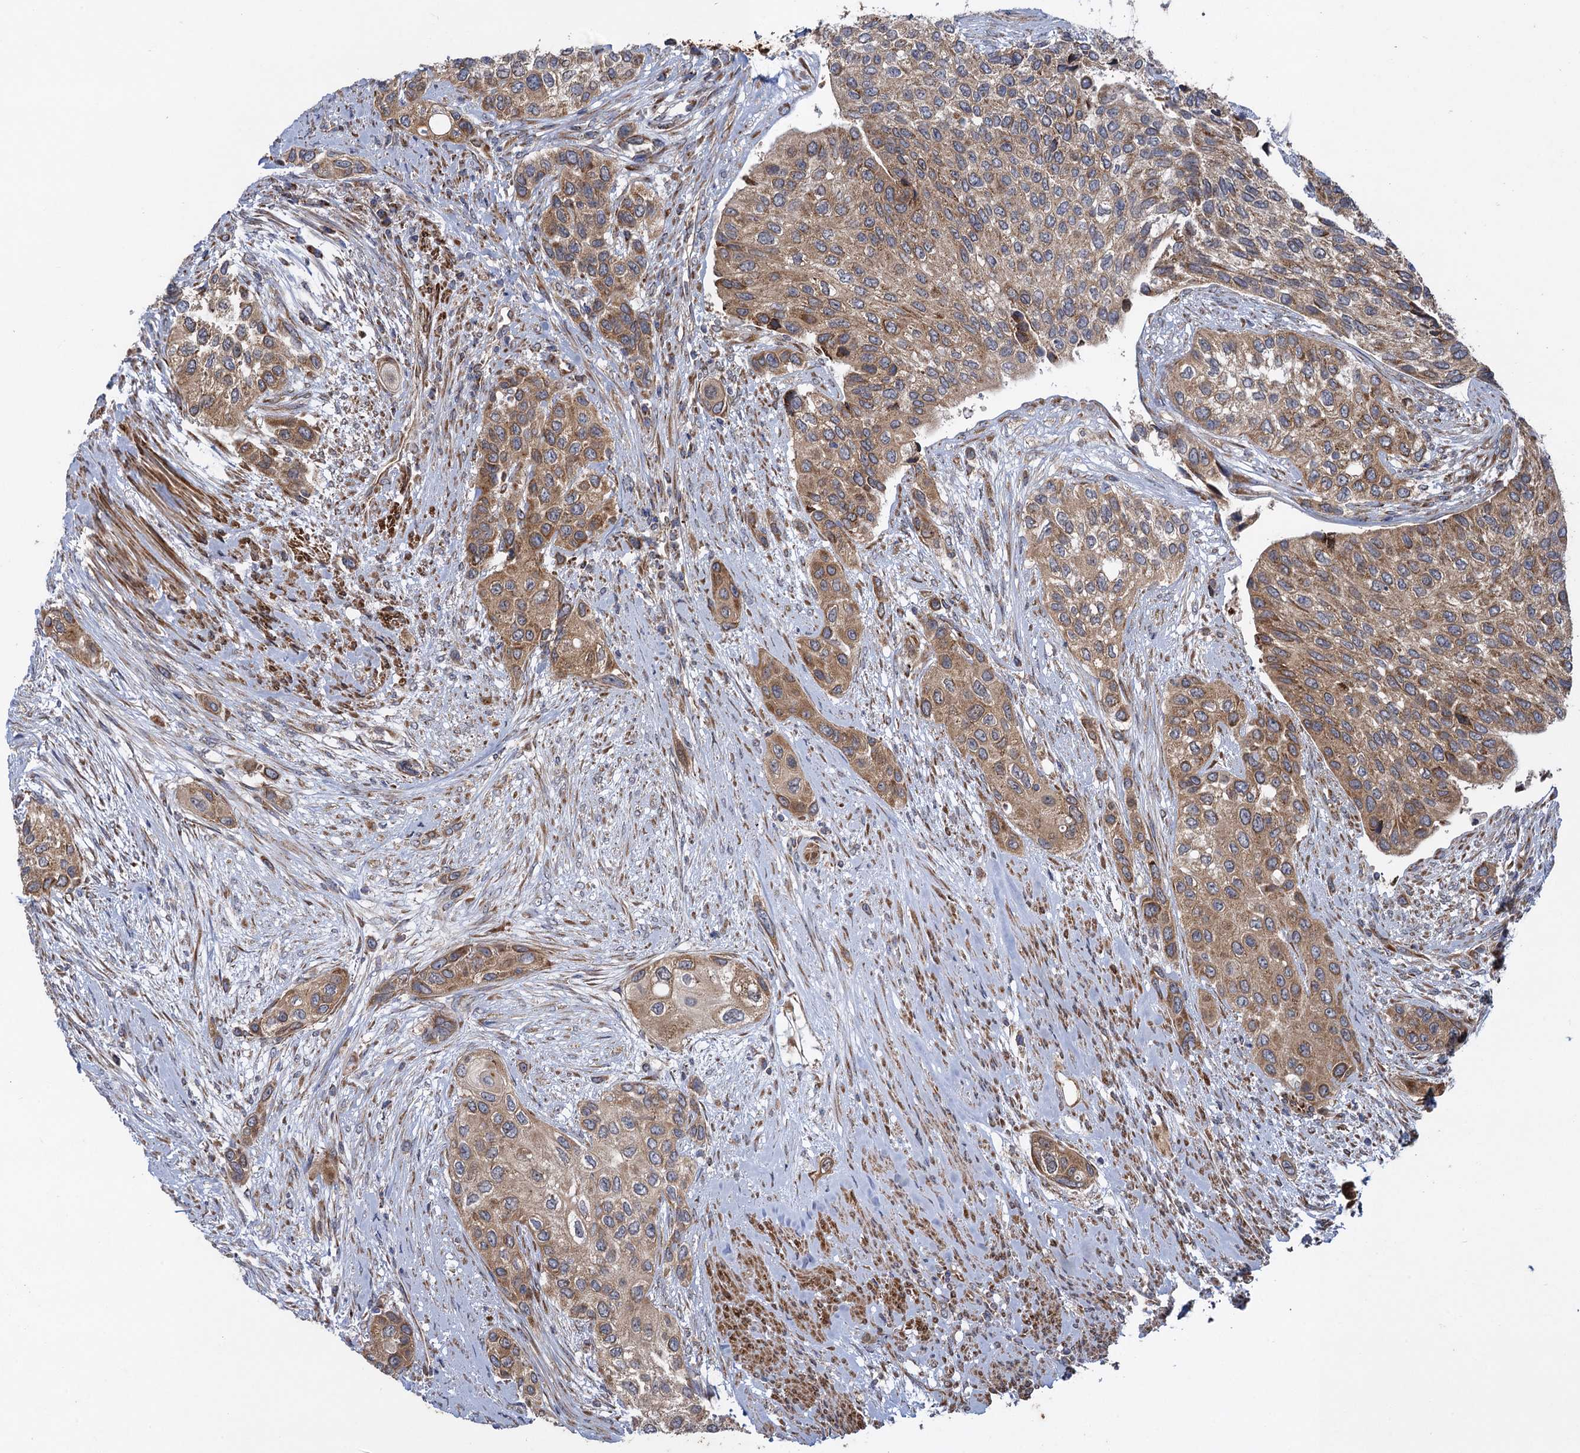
{"staining": {"intensity": "moderate", "quantity": ">75%", "location": "cytoplasmic/membranous"}, "tissue": "urothelial cancer", "cell_type": "Tumor cells", "image_type": "cancer", "snomed": [{"axis": "morphology", "description": "Normal tissue, NOS"}, {"axis": "morphology", "description": "Urothelial carcinoma, High grade"}, {"axis": "topography", "description": "Vascular tissue"}, {"axis": "topography", "description": "Urinary bladder"}], "caption": "Urothelial cancer stained for a protein shows moderate cytoplasmic/membranous positivity in tumor cells.", "gene": "HAUS1", "patient": {"sex": "female", "age": 56}}